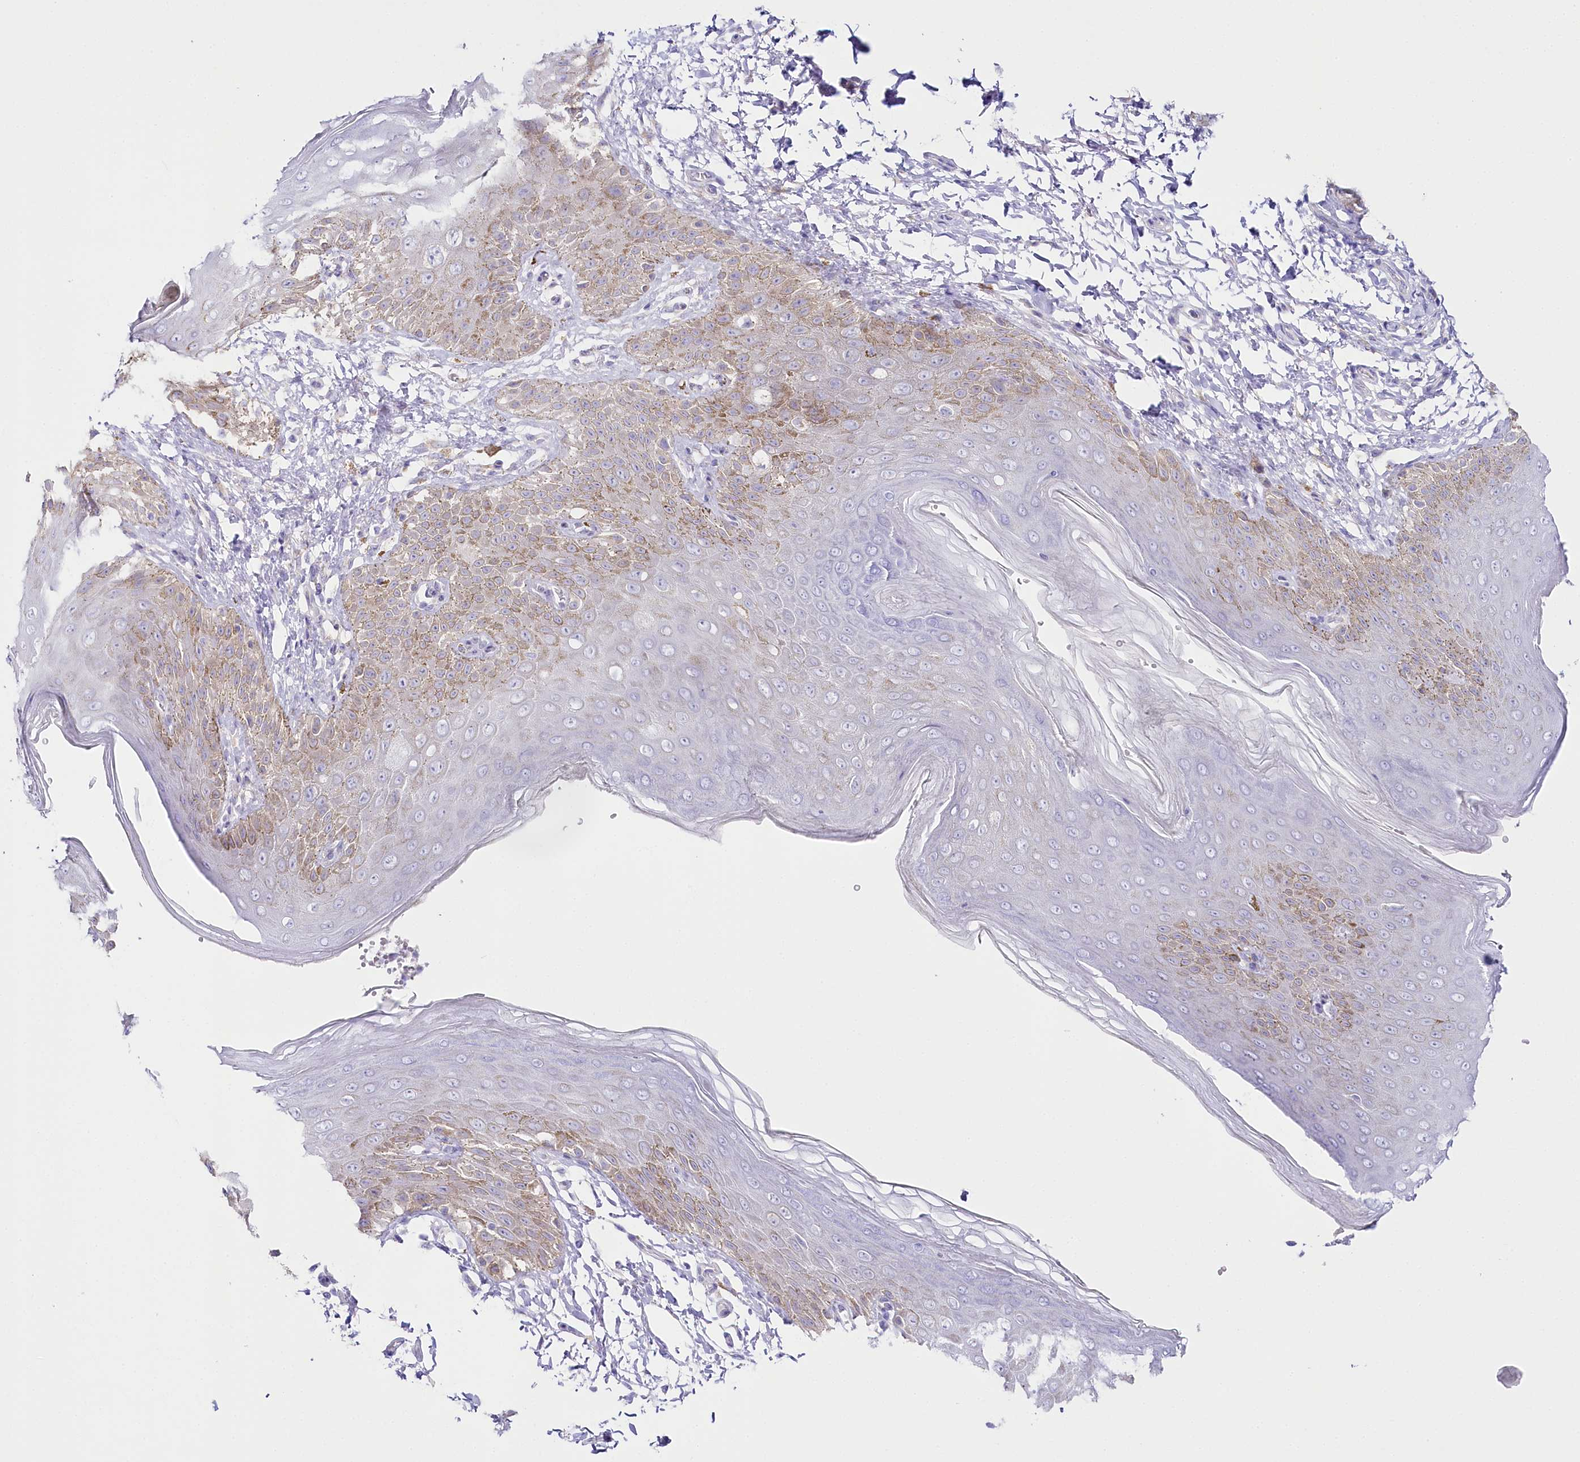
{"staining": {"intensity": "weak", "quantity": "<25%", "location": "cytoplasmic/membranous"}, "tissue": "skin", "cell_type": "Epidermal cells", "image_type": "normal", "snomed": [{"axis": "morphology", "description": "Normal tissue, NOS"}, {"axis": "topography", "description": "Anal"}], "caption": "Immunohistochemical staining of unremarkable skin exhibits no significant expression in epidermal cells.", "gene": "CSN3", "patient": {"sex": "male", "age": 44}}